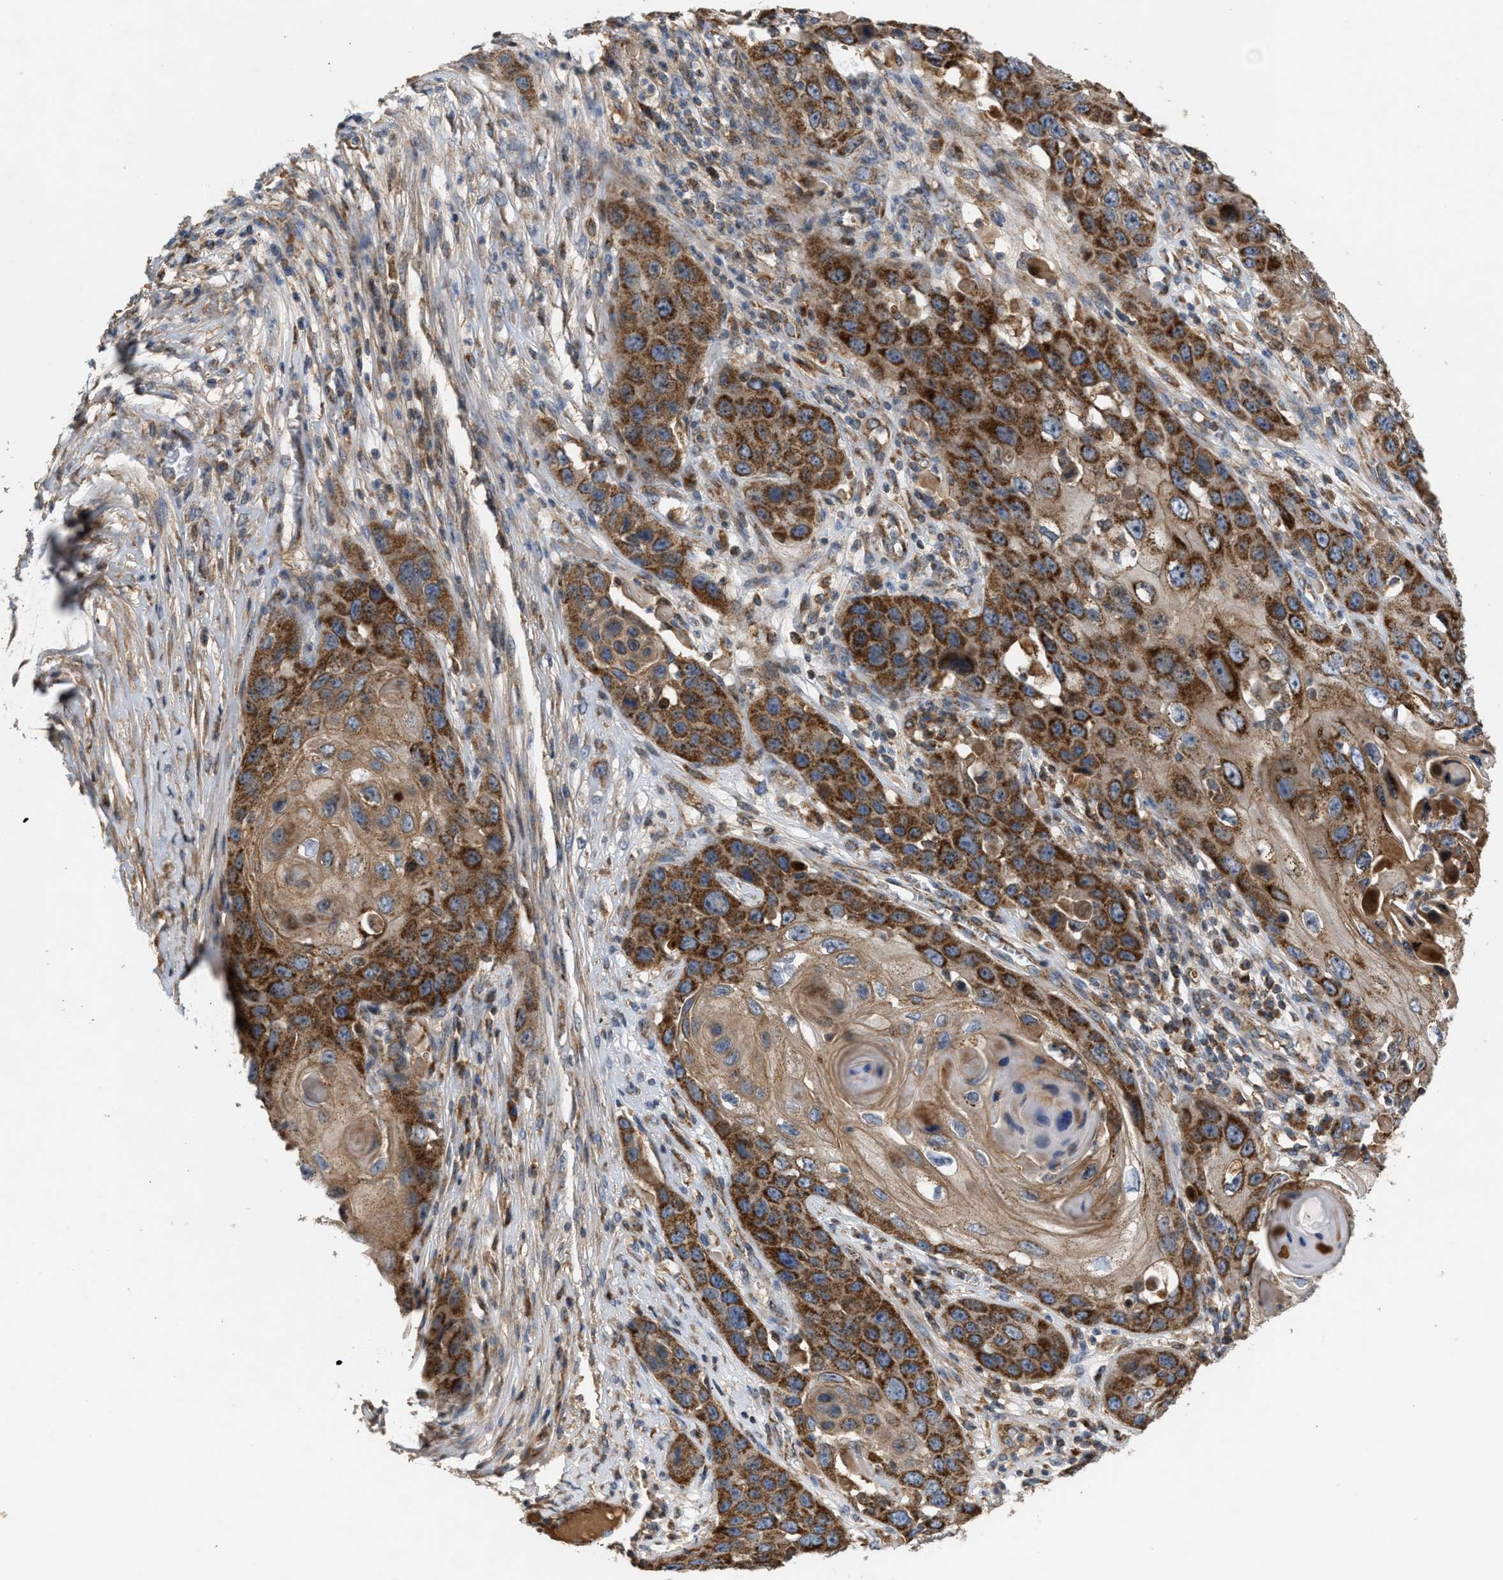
{"staining": {"intensity": "strong", "quantity": ">75%", "location": "cytoplasmic/membranous"}, "tissue": "skin cancer", "cell_type": "Tumor cells", "image_type": "cancer", "snomed": [{"axis": "morphology", "description": "Squamous cell carcinoma, NOS"}, {"axis": "topography", "description": "Skin"}], "caption": "Protein analysis of squamous cell carcinoma (skin) tissue exhibits strong cytoplasmic/membranous expression in approximately >75% of tumor cells.", "gene": "TACO1", "patient": {"sex": "male", "age": 55}}